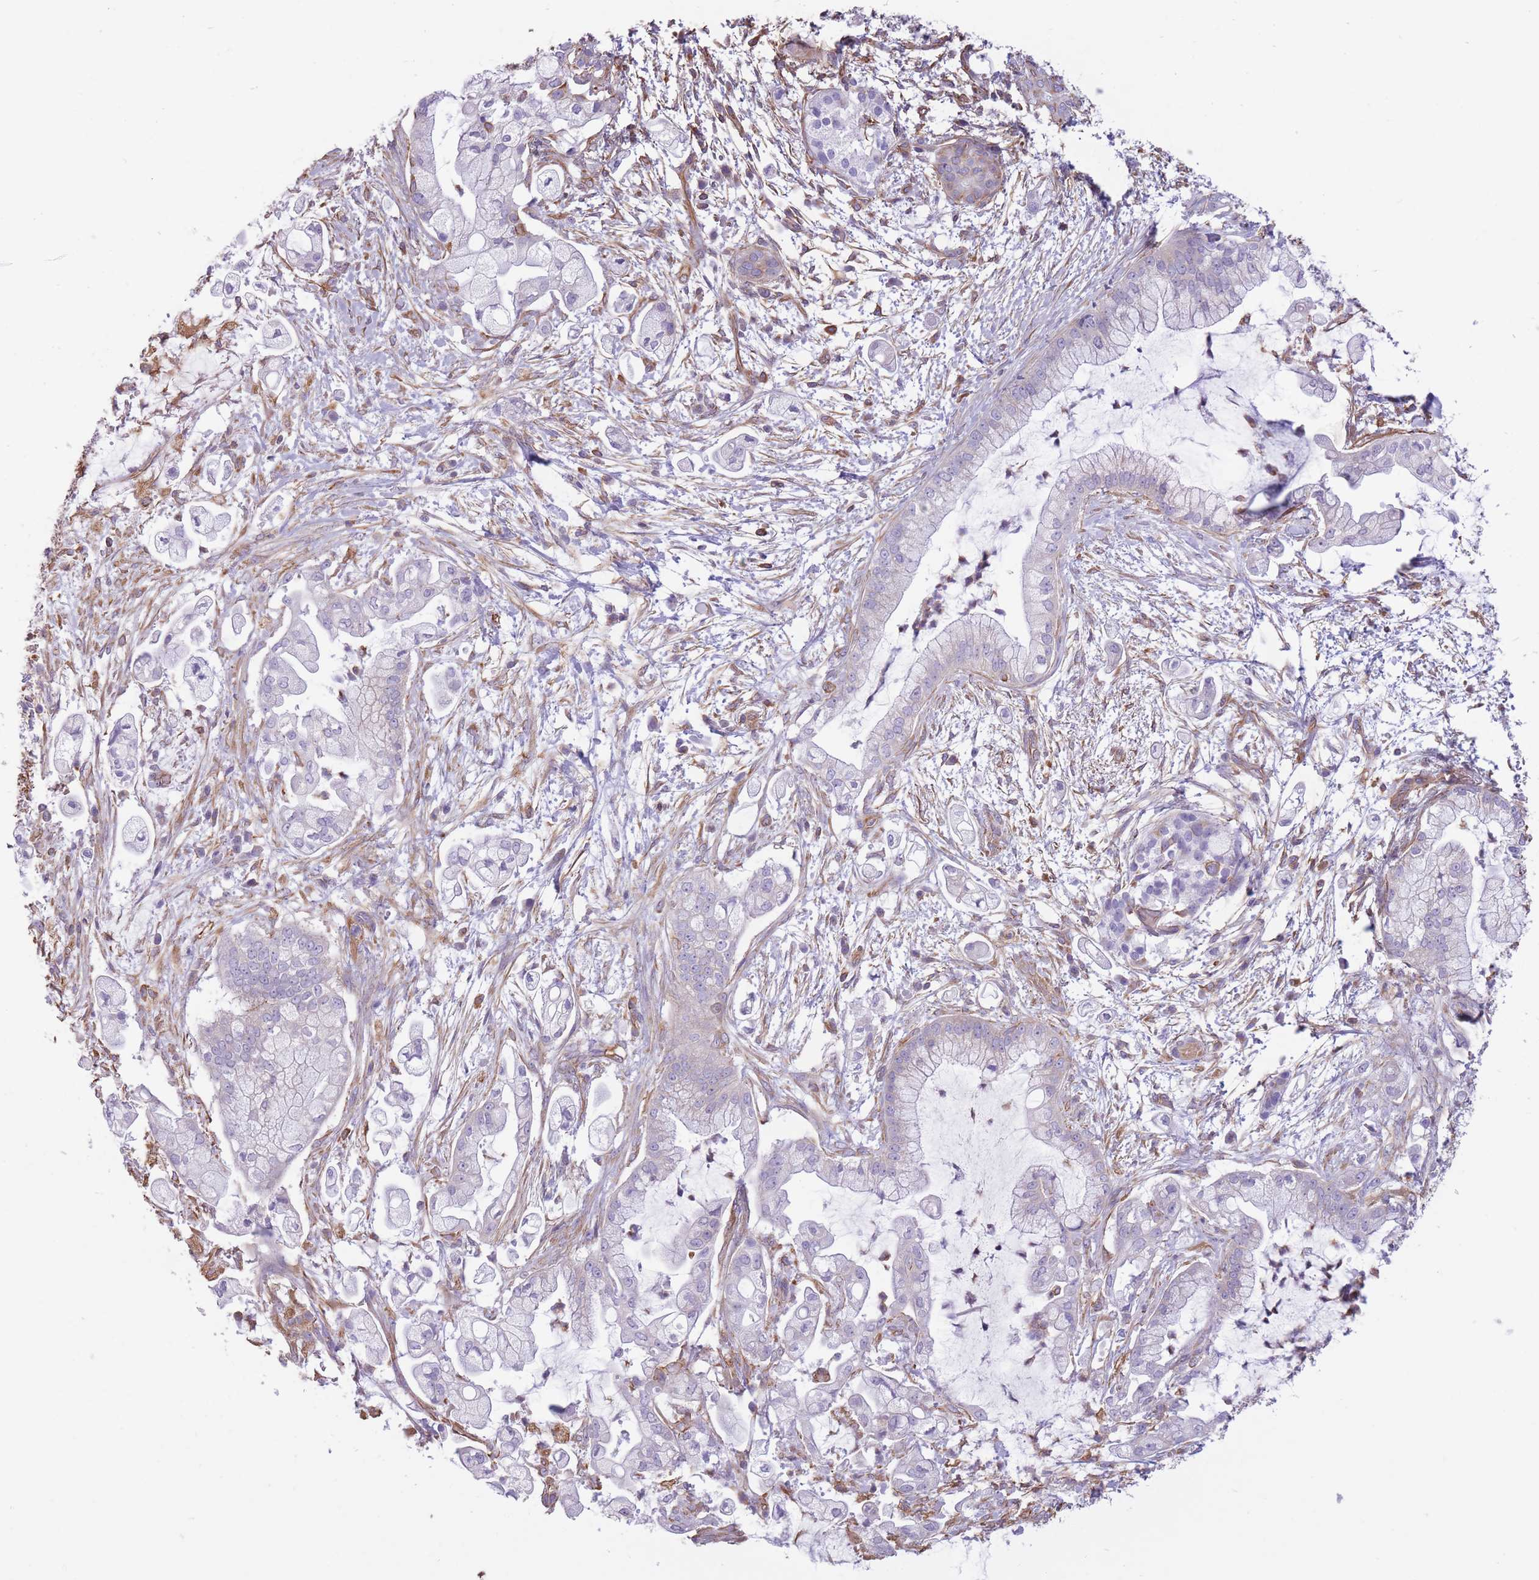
{"staining": {"intensity": "negative", "quantity": "none", "location": "none"}, "tissue": "pancreatic cancer", "cell_type": "Tumor cells", "image_type": "cancer", "snomed": [{"axis": "morphology", "description": "Adenocarcinoma, NOS"}, {"axis": "topography", "description": "Pancreas"}], "caption": "The IHC photomicrograph has no significant staining in tumor cells of pancreatic cancer tissue.", "gene": "ADD1", "patient": {"sex": "female", "age": 69}}